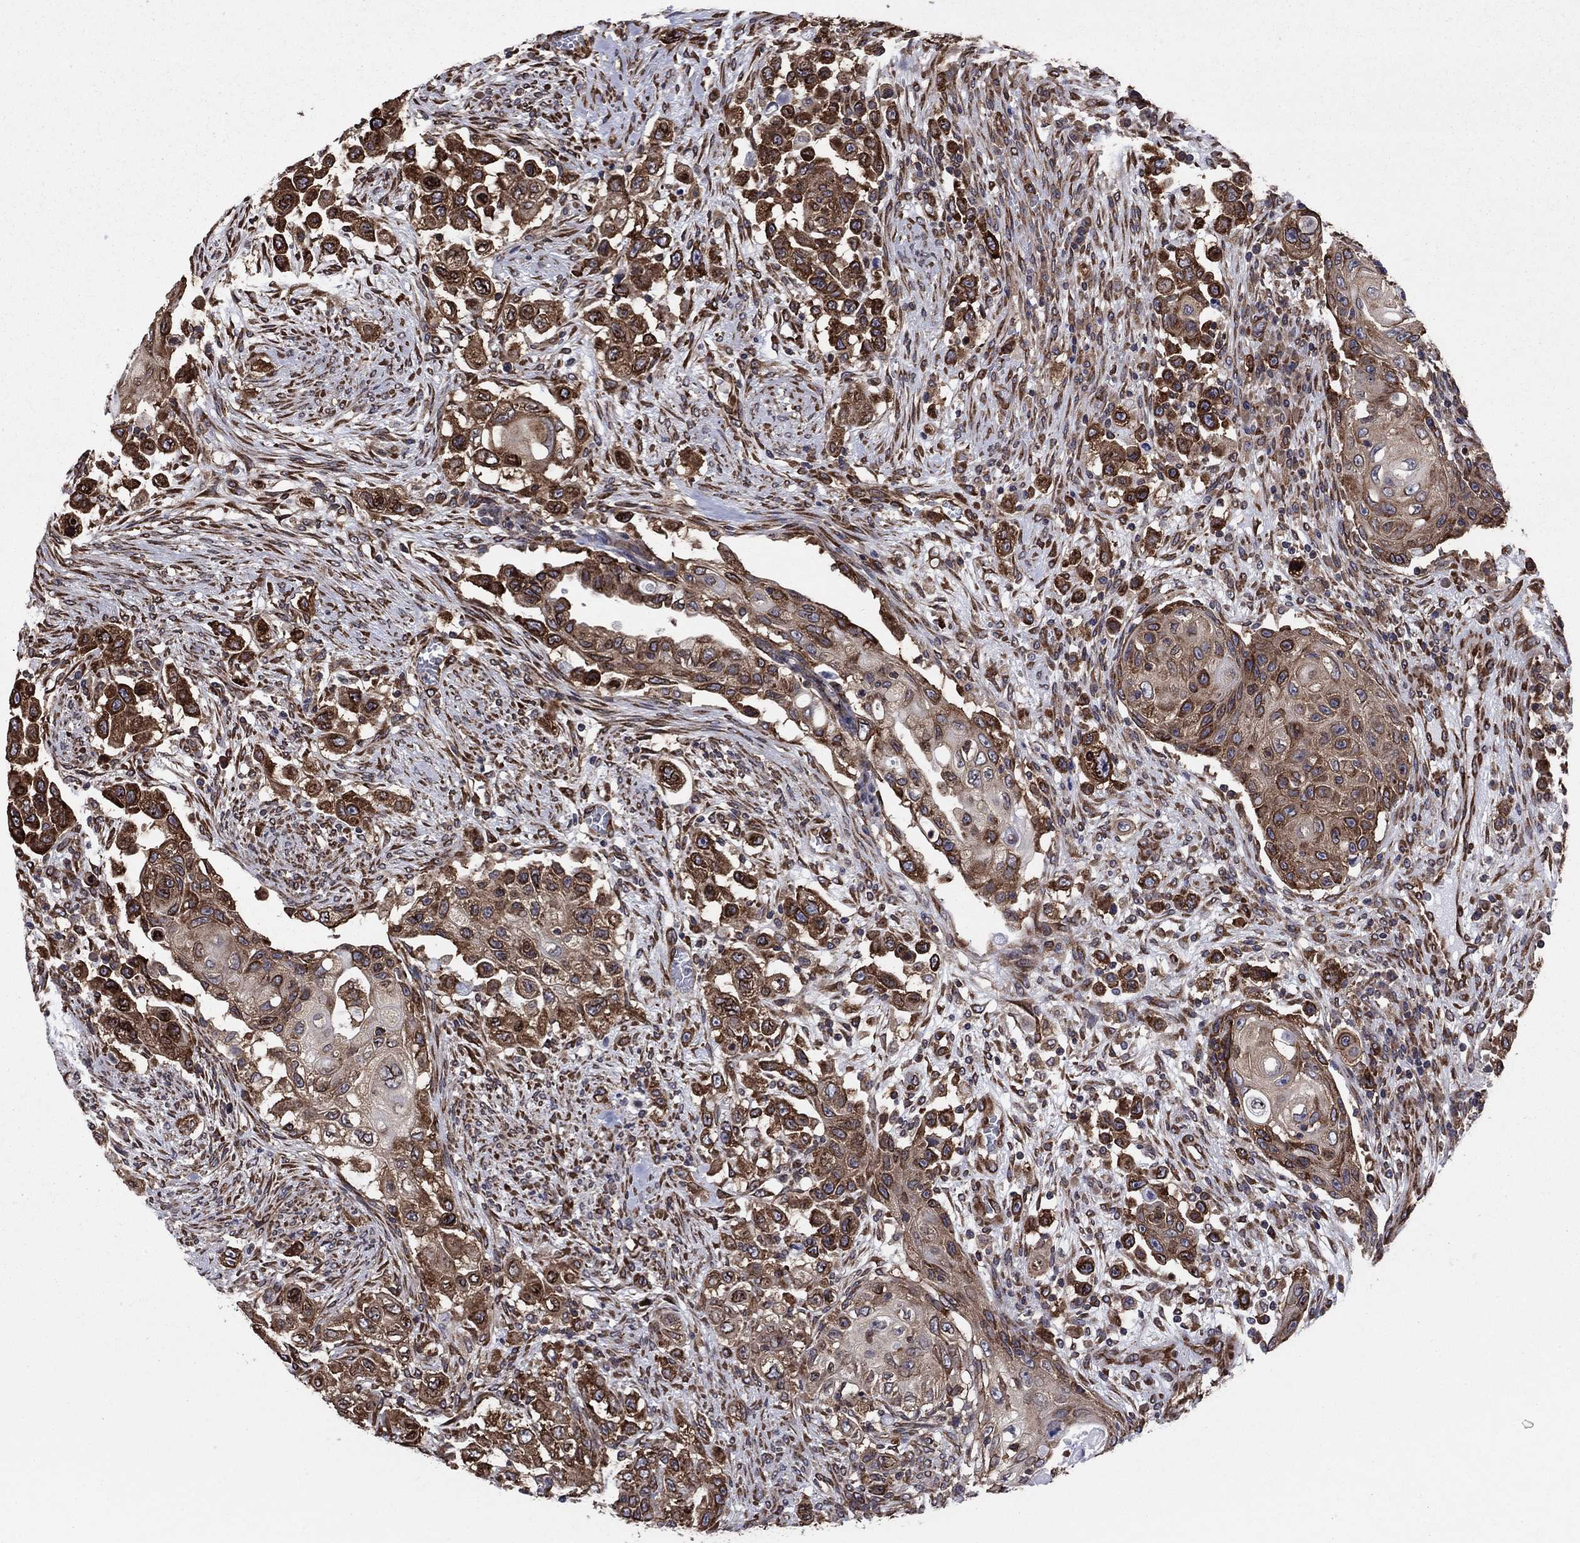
{"staining": {"intensity": "strong", "quantity": ">75%", "location": "cytoplasmic/membranous"}, "tissue": "urothelial cancer", "cell_type": "Tumor cells", "image_type": "cancer", "snomed": [{"axis": "morphology", "description": "Urothelial carcinoma, High grade"}, {"axis": "topography", "description": "Urinary bladder"}], "caption": "The histopathology image shows staining of urothelial cancer, revealing strong cytoplasmic/membranous protein positivity (brown color) within tumor cells. Nuclei are stained in blue.", "gene": "YBX1", "patient": {"sex": "female", "age": 56}}